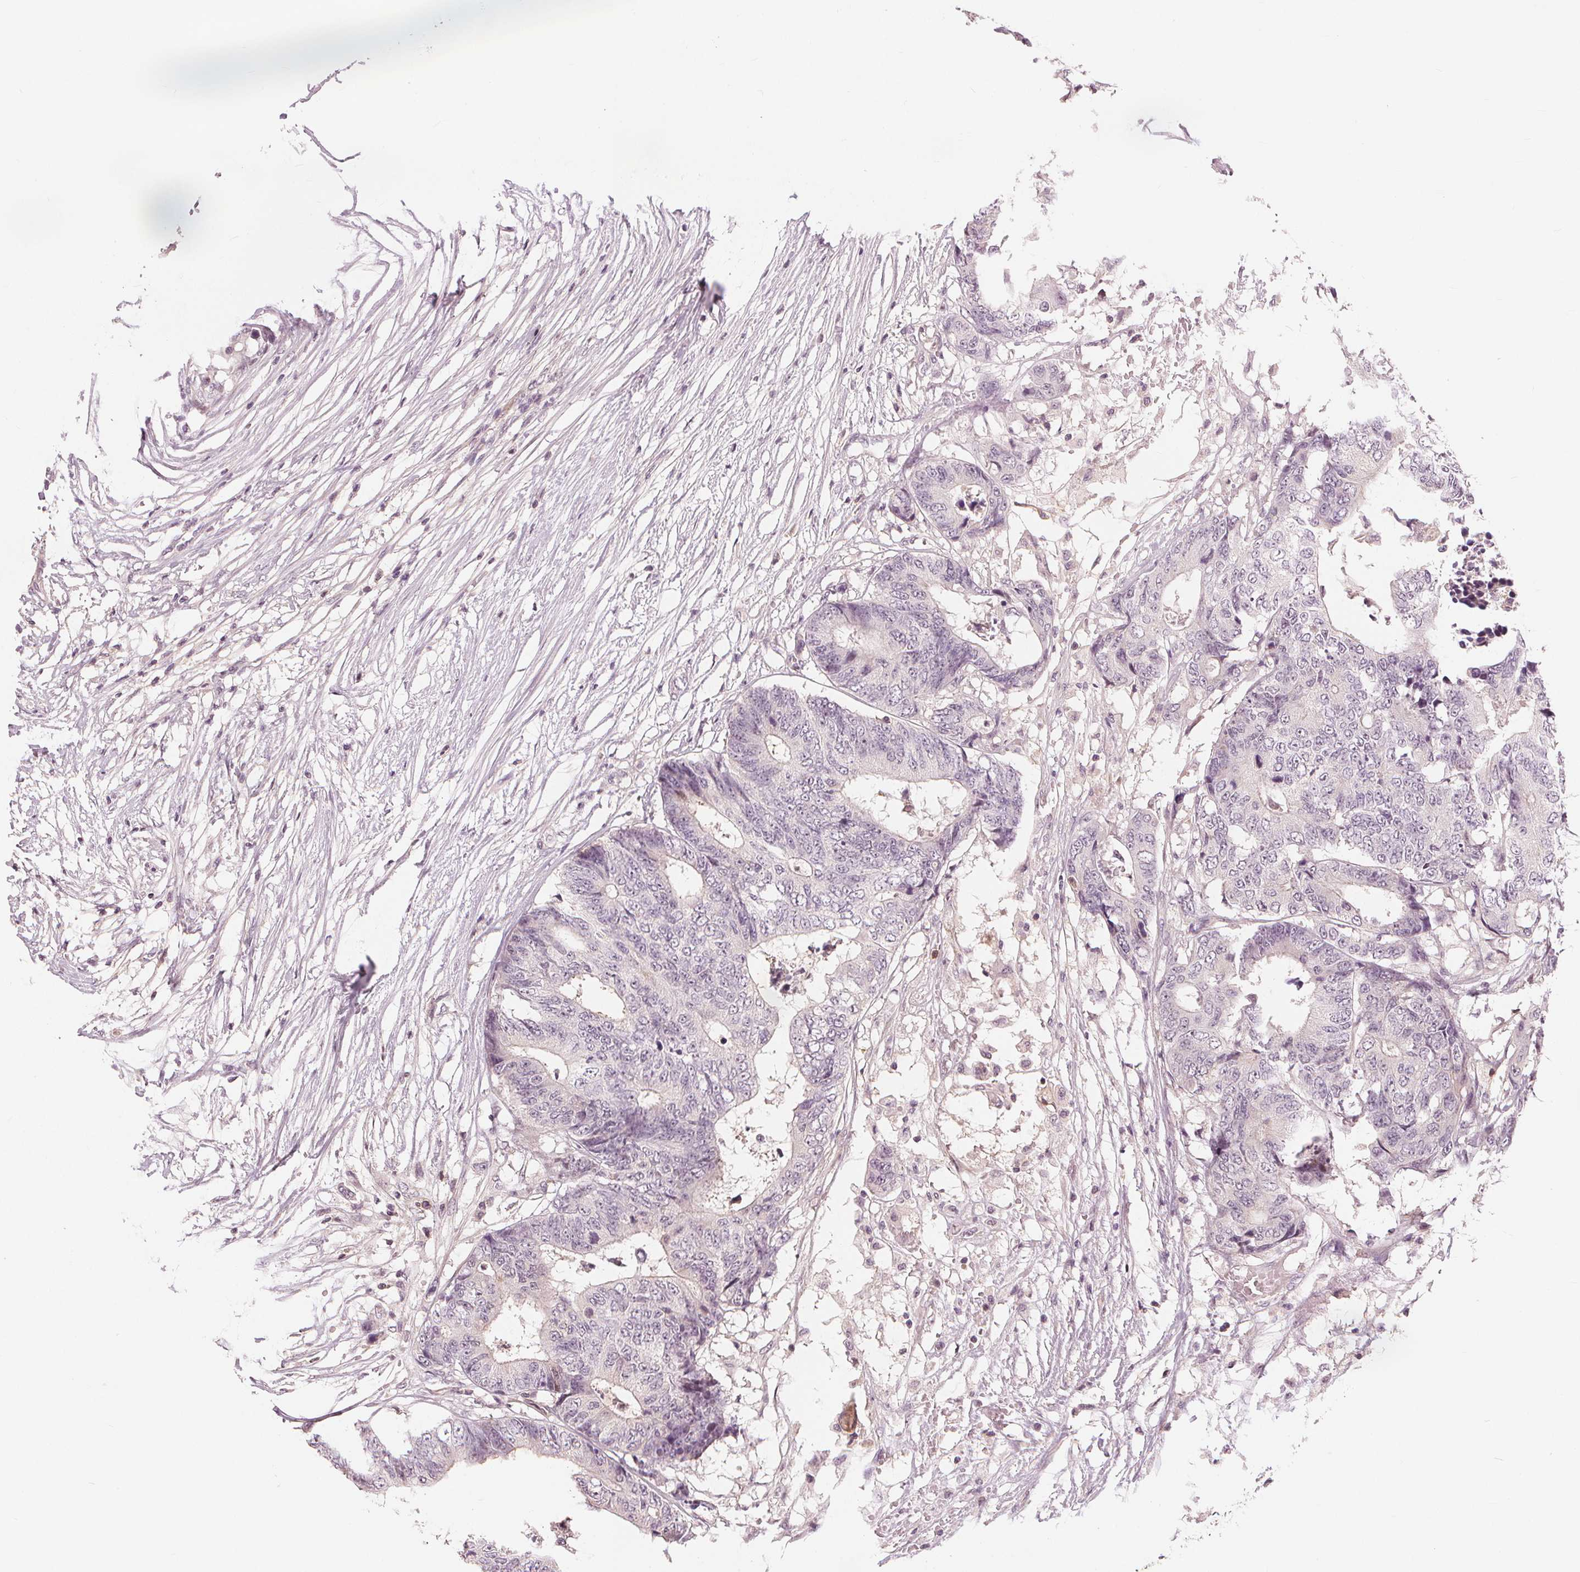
{"staining": {"intensity": "negative", "quantity": "none", "location": "none"}, "tissue": "colorectal cancer", "cell_type": "Tumor cells", "image_type": "cancer", "snomed": [{"axis": "morphology", "description": "Adenocarcinoma, NOS"}, {"axis": "topography", "description": "Colon"}], "caption": "DAB immunohistochemical staining of human adenocarcinoma (colorectal) reveals no significant expression in tumor cells.", "gene": "SLC34A1", "patient": {"sex": "female", "age": 48}}